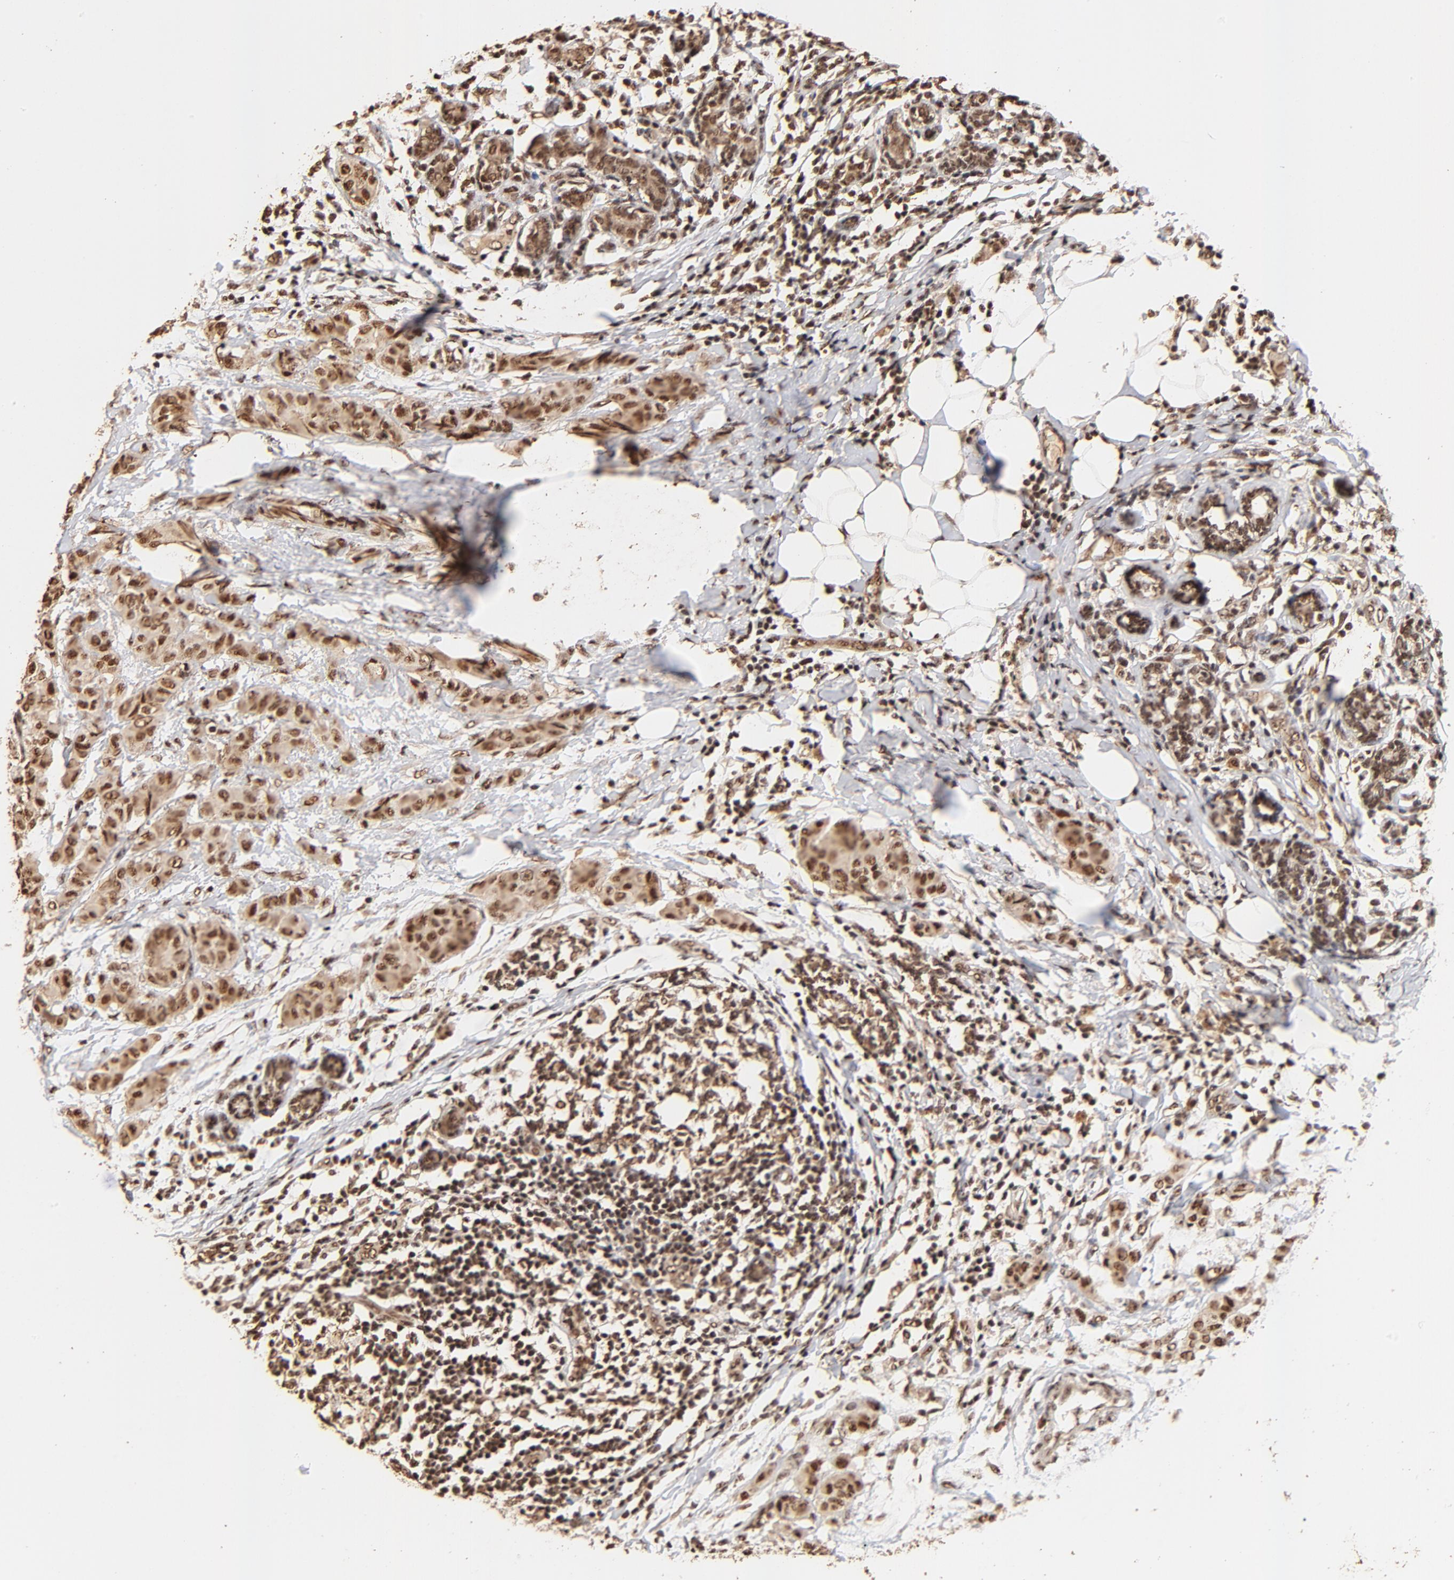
{"staining": {"intensity": "strong", "quantity": ">75%", "location": "cytoplasmic/membranous,nuclear"}, "tissue": "breast cancer", "cell_type": "Tumor cells", "image_type": "cancer", "snomed": [{"axis": "morphology", "description": "Duct carcinoma"}, {"axis": "topography", "description": "Breast"}], "caption": "Brown immunohistochemical staining in human breast invasive ductal carcinoma shows strong cytoplasmic/membranous and nuclear expression in about >75% of tumor cells.", "gene": "MED12", "patient": {"sex": "female", "age": 40}}